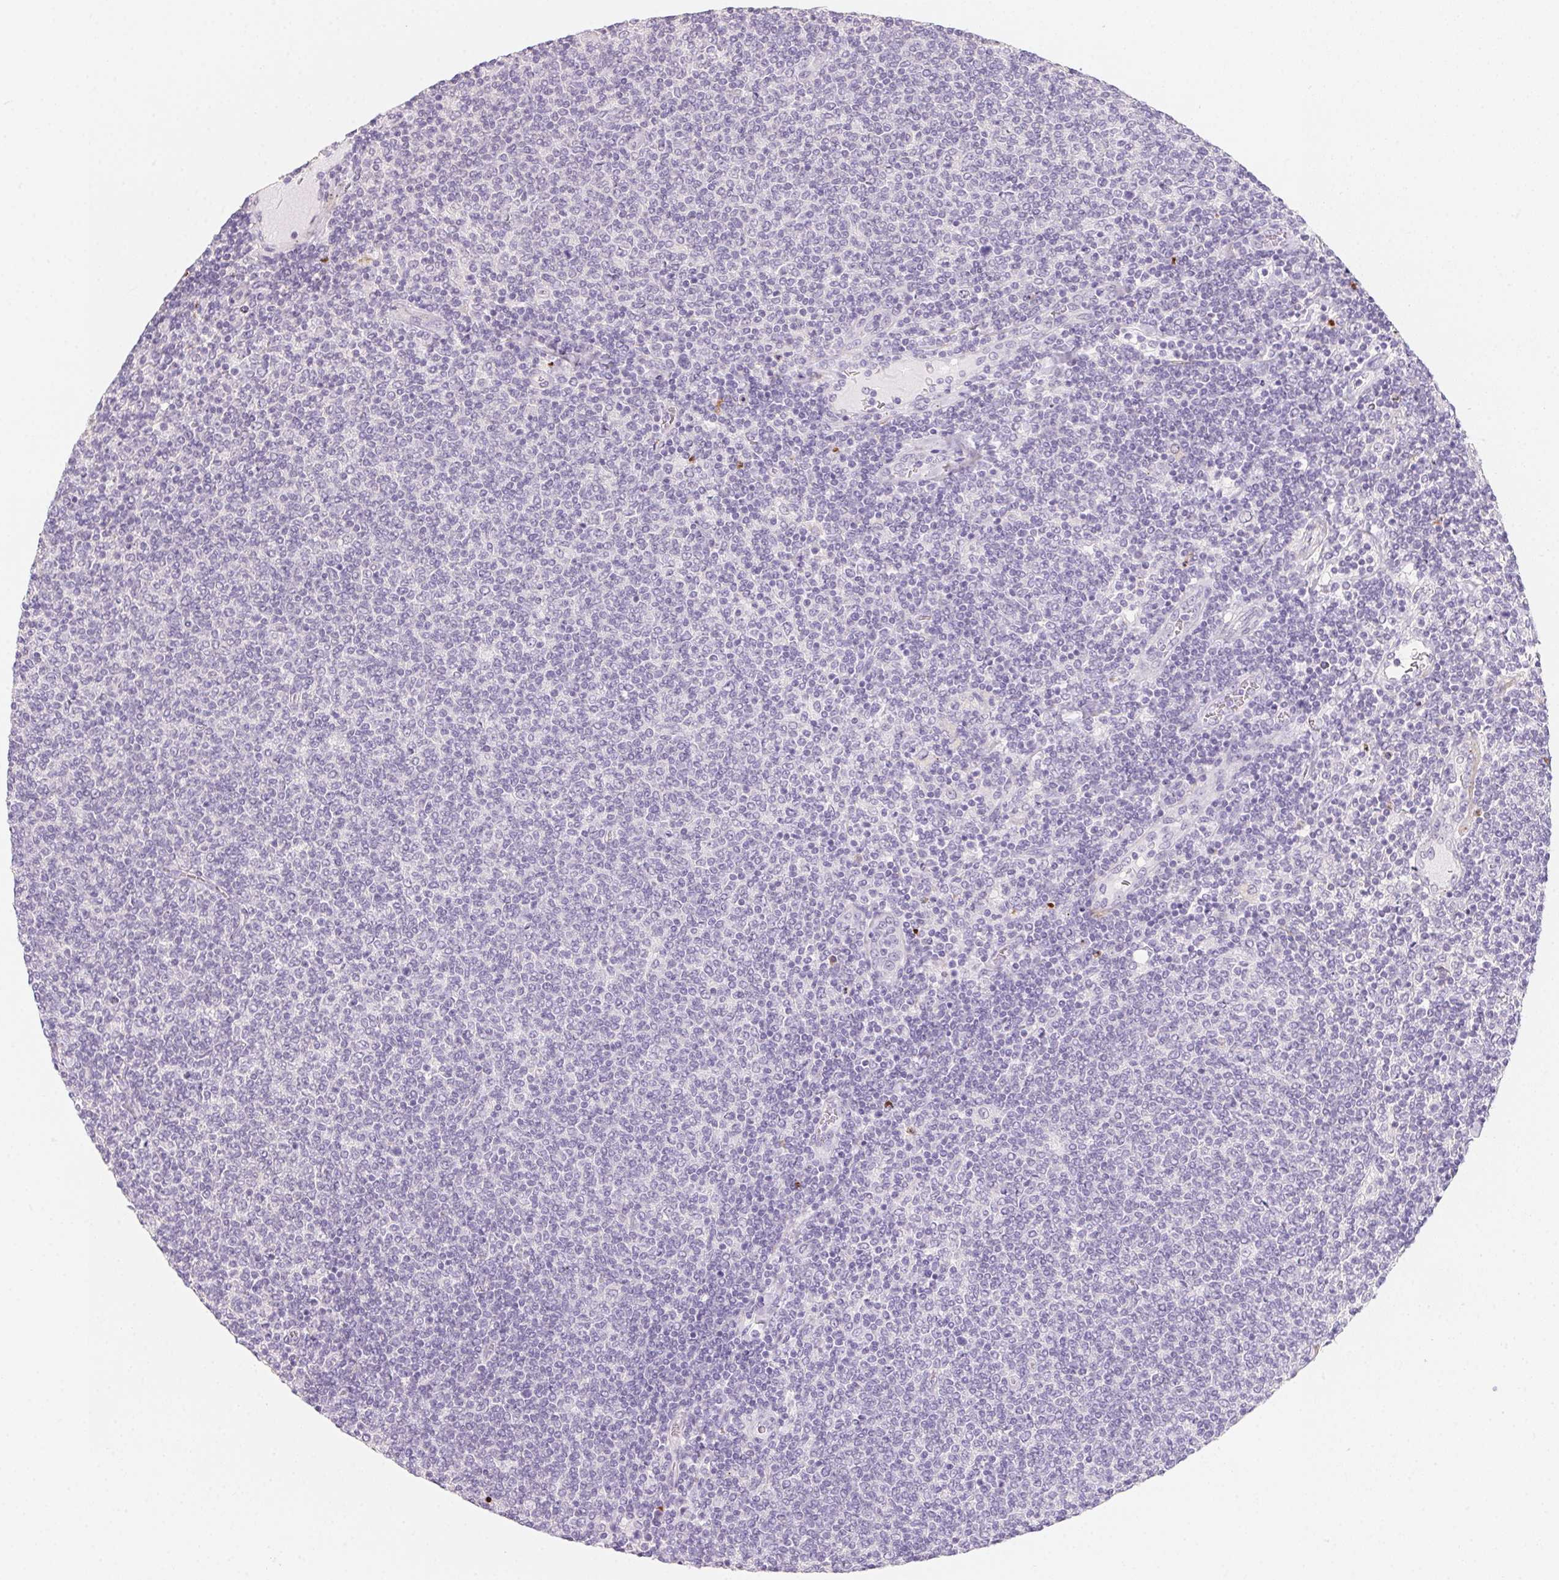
{"staining": {"intensity": "negative", "quantity": "none", "location": "none"}, "tissue": "lymphoma", "cell_type": "Tumor cells", "image_type": "cancer", "snomed": [{"axis": "morphology", "description": "Malignant lymphoma, non-Hodgkin's type, Low grade"}, {"axis": "topography", "description": "Lymph node"}], "caption": "DAB (3,3'-diaminobenzidine) immunohistochemical staining of human malignant lymphoma, non-Hodgkin's type (low-grade) shows no significant staining in tumor cells. (Stains: DAB IHC with hematoxylin counter stain, Microscopy: brightfield microscopy at high magnification).", "gene": "MYL4", "patient": {"sex": "male", "age": 52}}